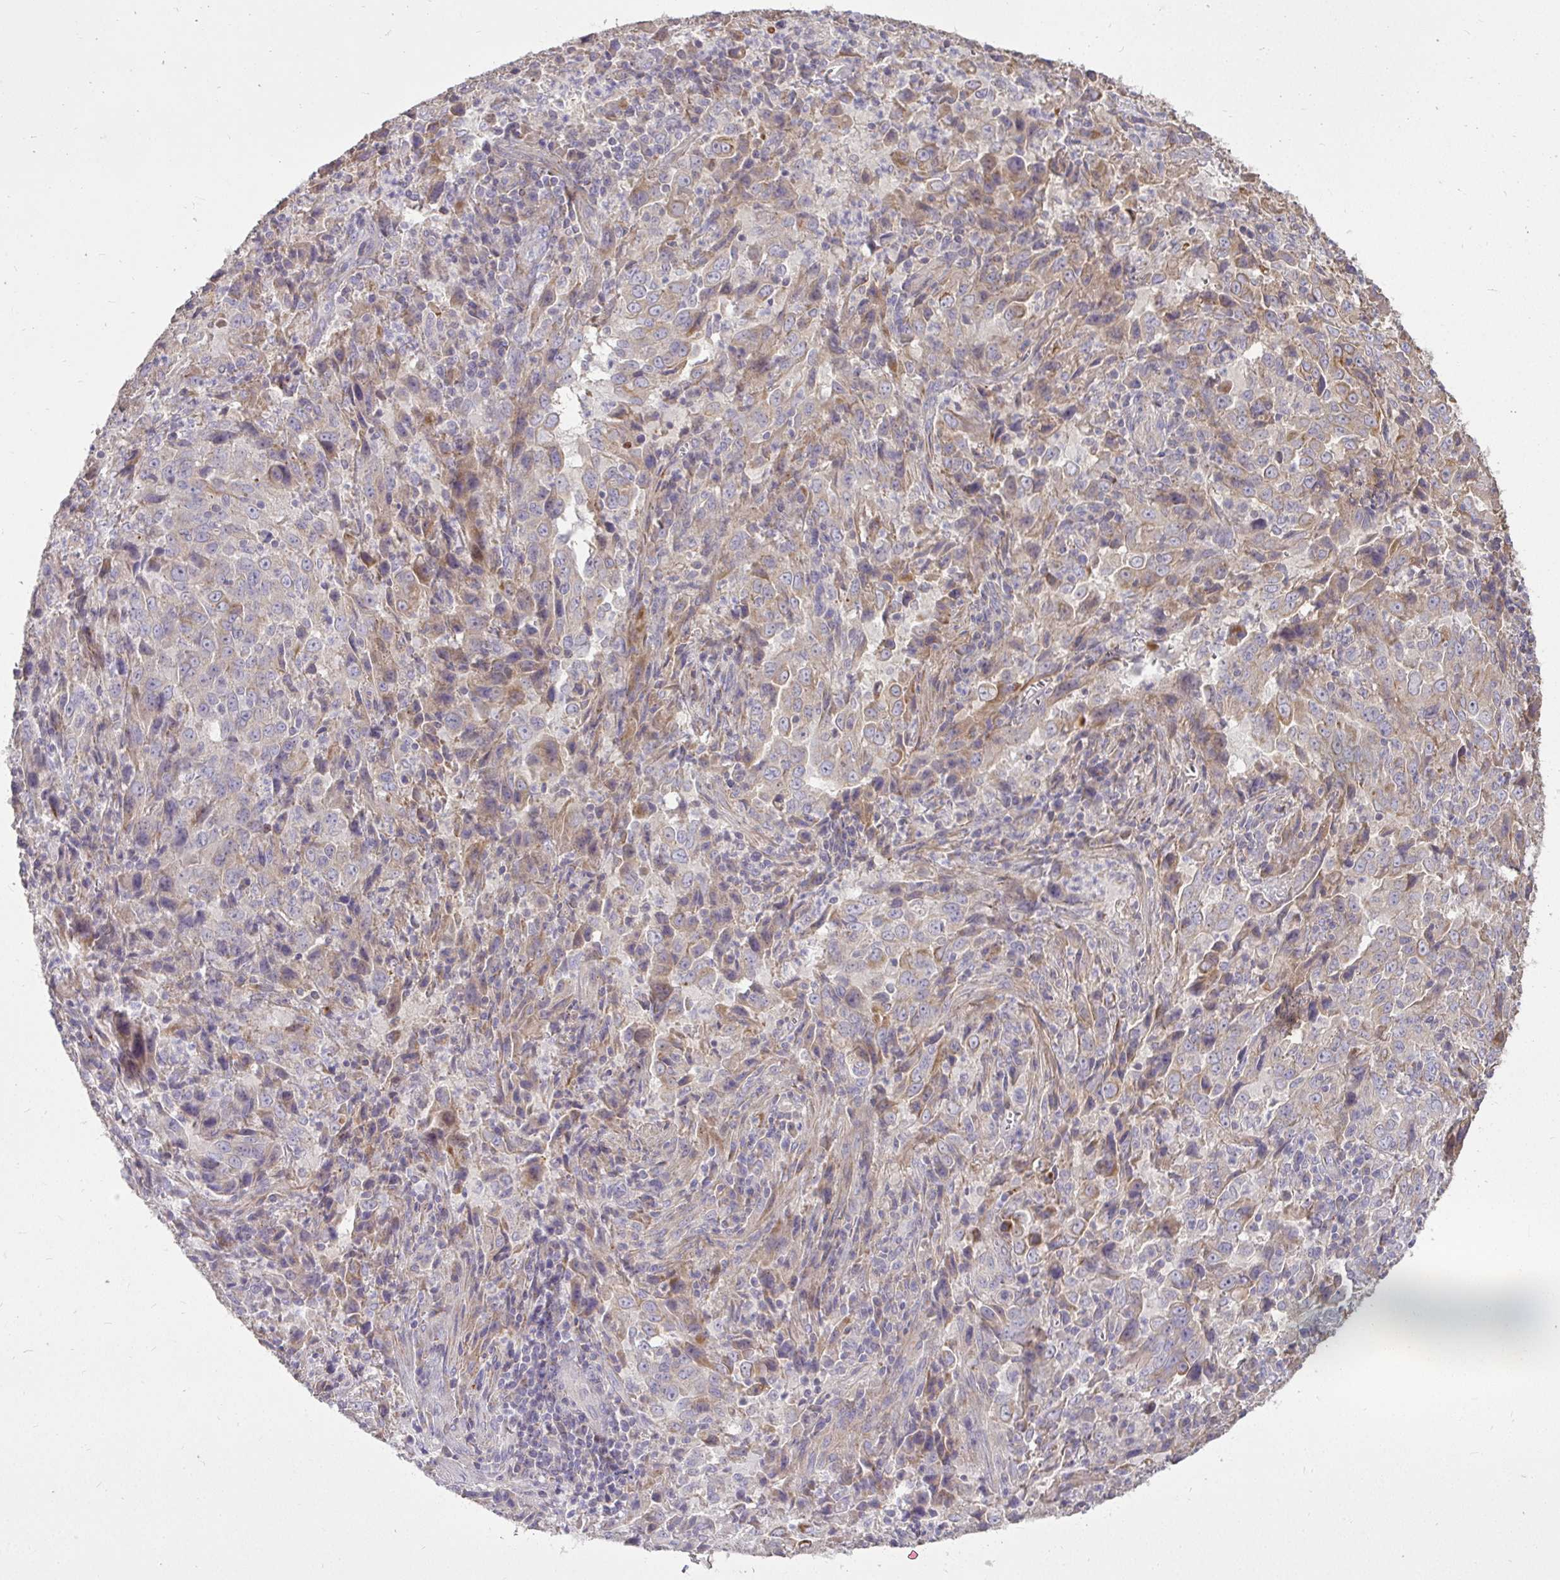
{"staining": {"intensity": "weak", "quantity": "<25%", "location": "cytoplasmic/membranous"}, "tissue": "lung cancer", "cell_type": "Tumor cells", "image_type": "cancer", "snomed": [{"axis": "morphology", "description": "Adenocarcinoma, NOS"}, {"axis": "topography", "description": "Lung"}], "caption": "Tumor cells show no significant expression in adenocarcinoma (lung).", "gene": "STRIP1", "patient": {"sex": "male", "age": 67}}